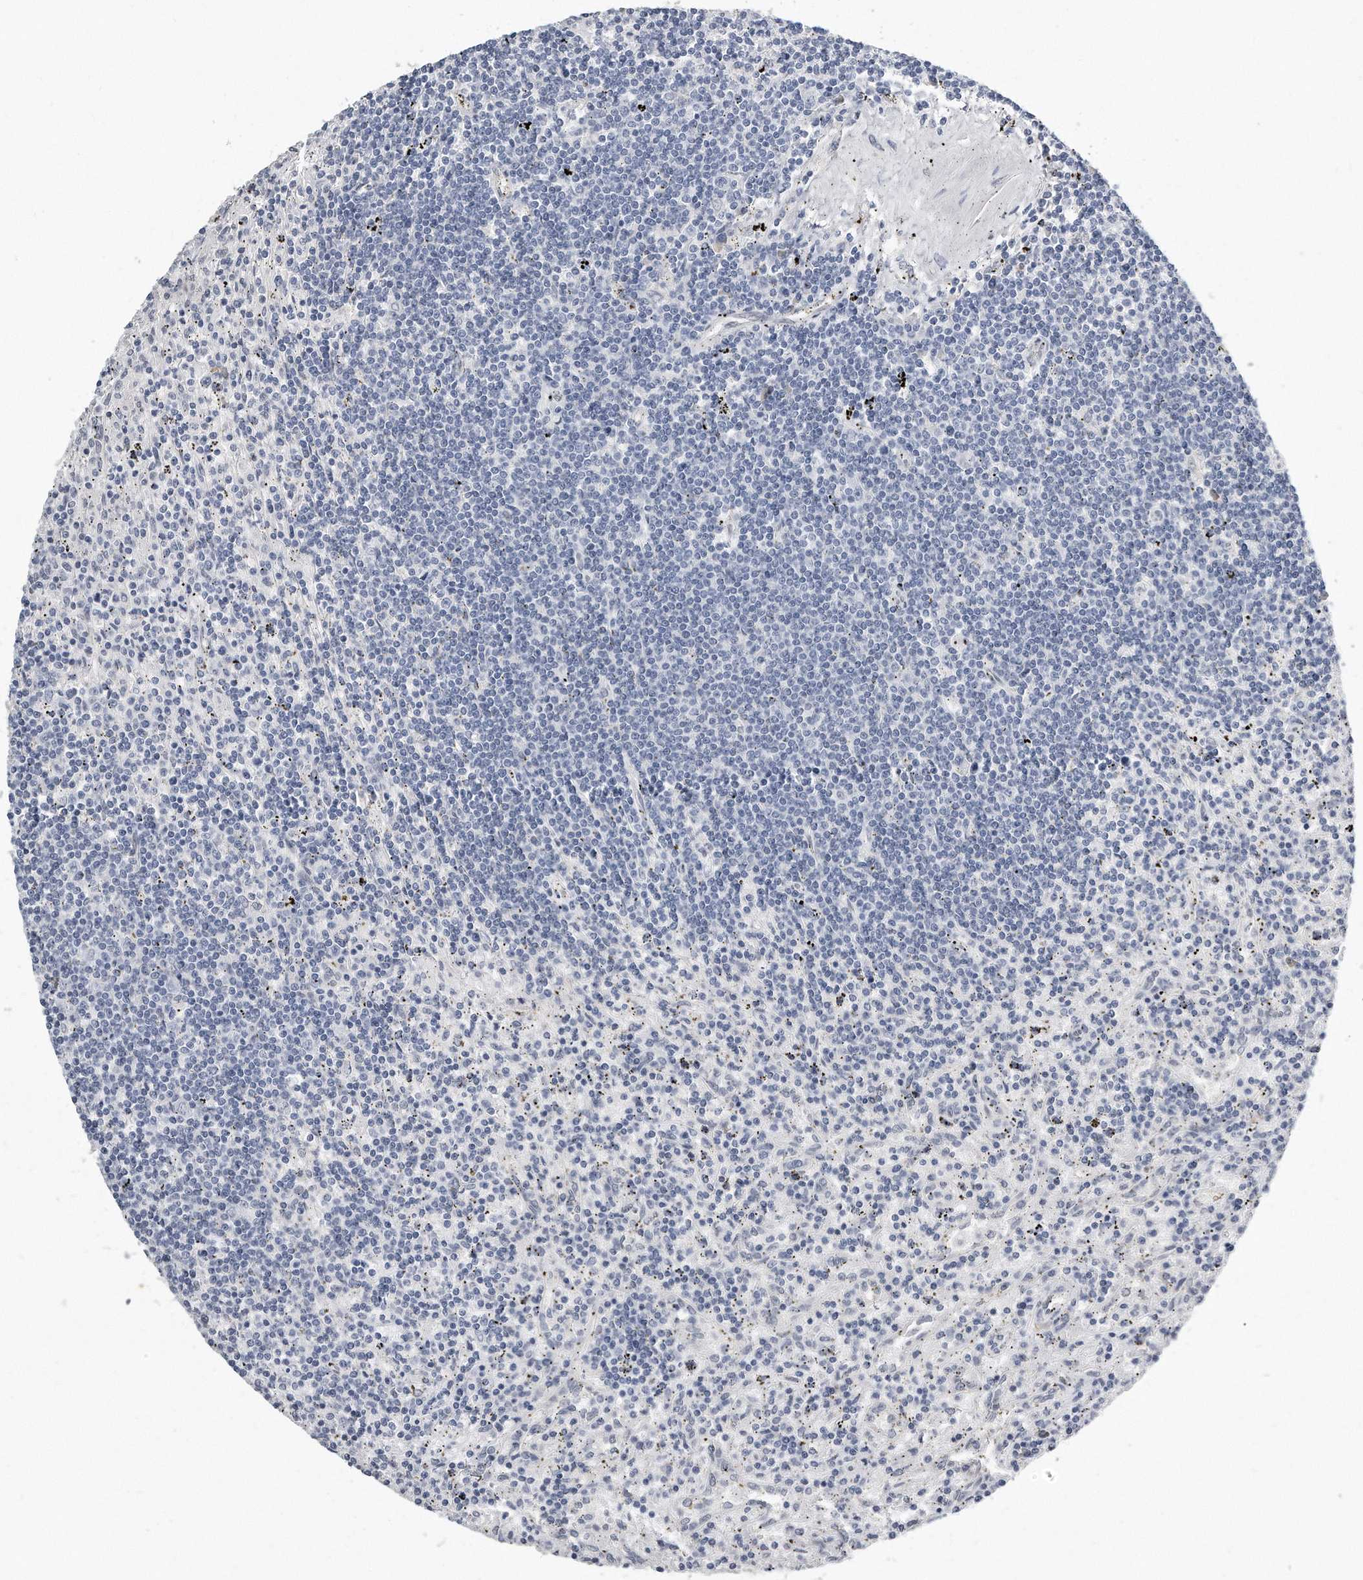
{"staining": {"intensity": "negative", "quantity": "none", "location": "none"}, "tissue": "lymphoma", "cell_type": "Tumor cells", "image_type": "cancer", "snomed": [{"axis": "morphology", "description": "Malignant lymphoma, non-Hodgkin's type, Low grade"}, {"axis": "topography", "description": "Spleen"}], "caption": "DAB (3,3'-diaminobenzidine) immunohistochemical staining of human lymphoma exhibits no significant positivity in tumor cells.", "gene": "CTBP2", "patient": {"sex": "male", "age": 76}}